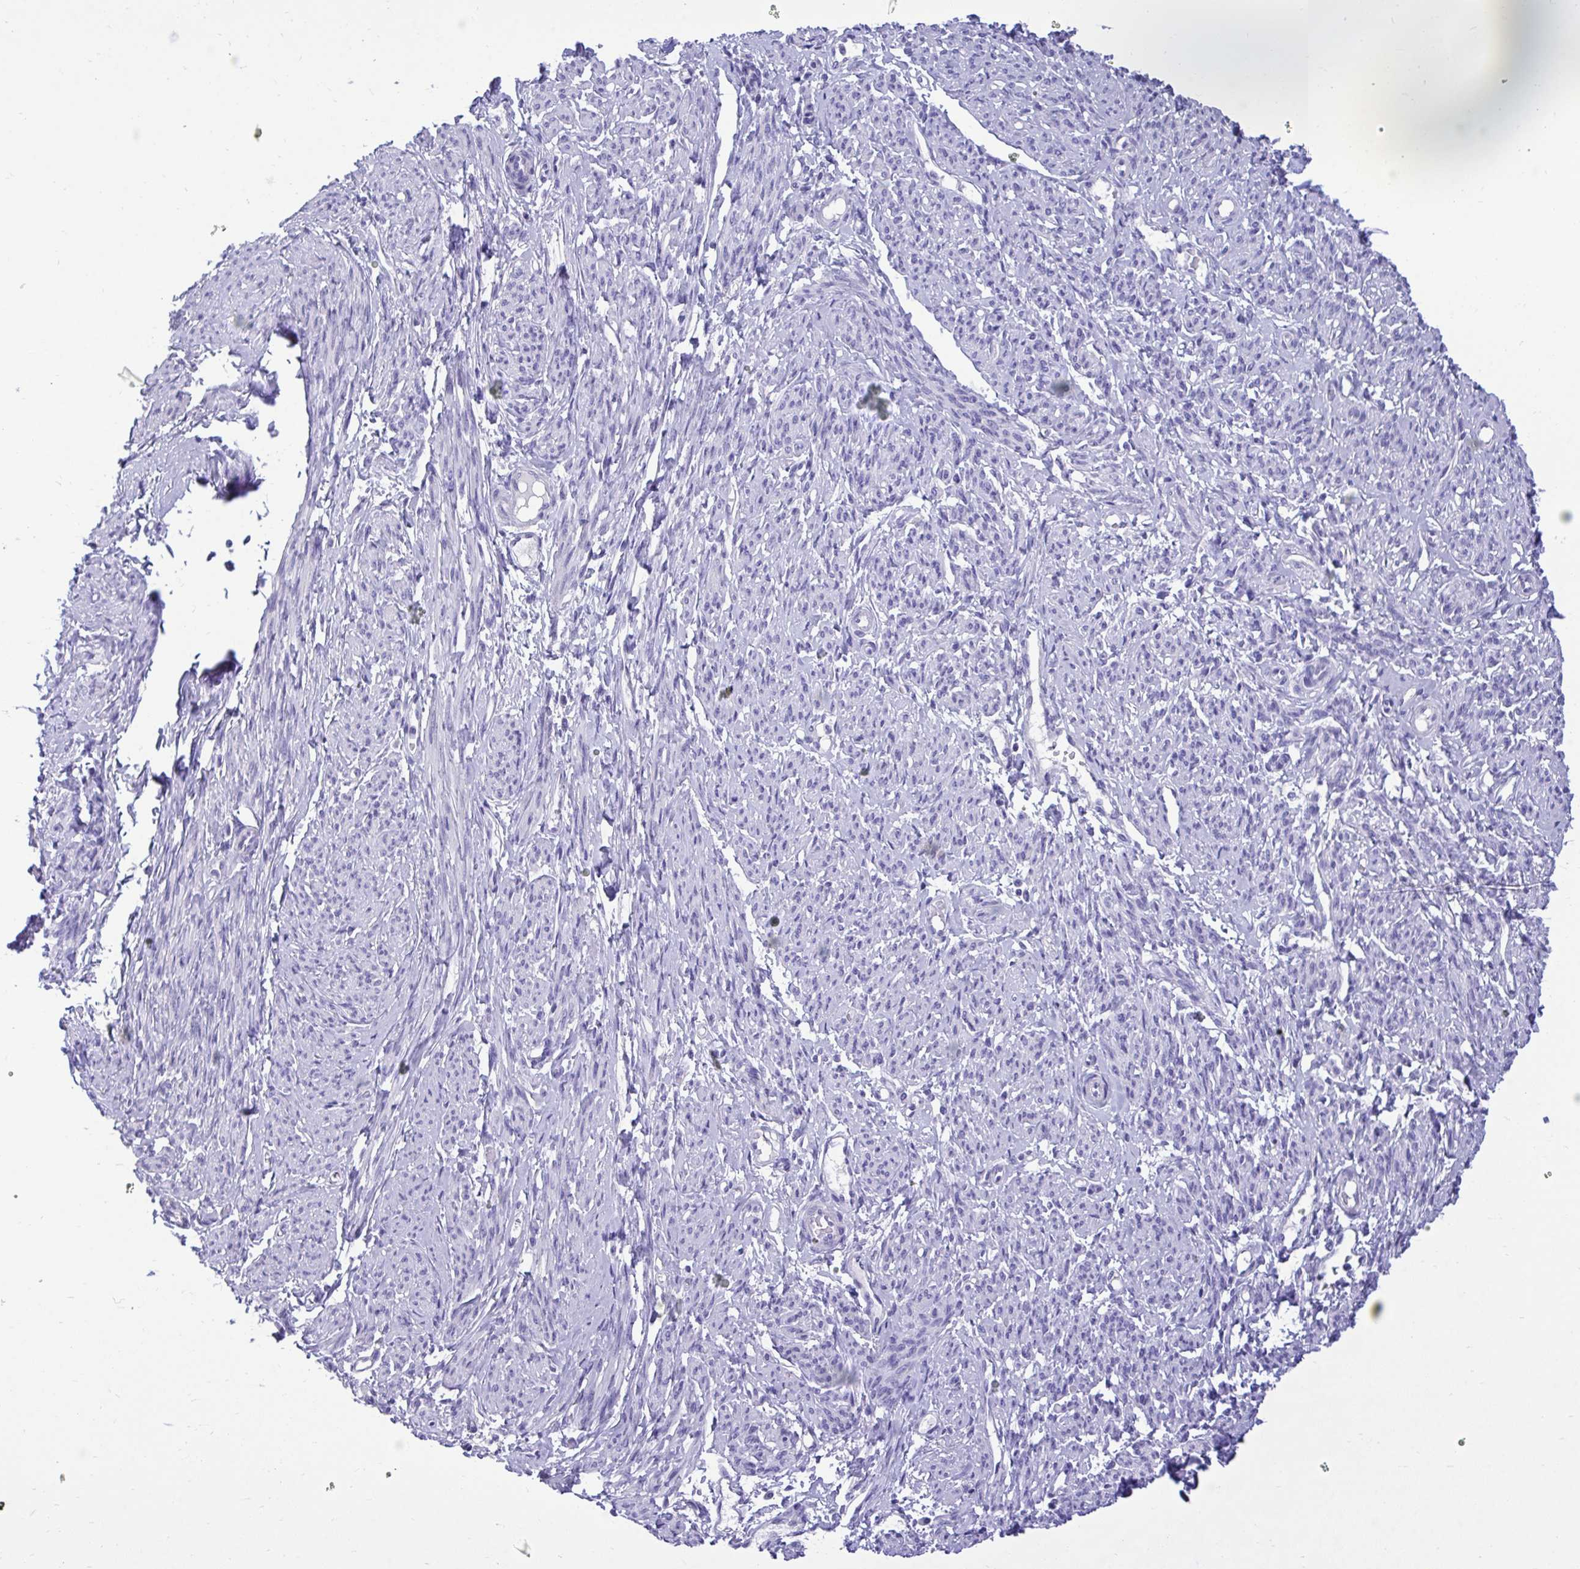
{"staining": {"intensity": "negative", "quantity": "none", "location": "none"}, "tissue": "smooth muscle", "cell_type": "Smooth muscle cells", "image_type": "normal", "snomed": [{"axis": "morphology", "description": "Normal tissue, NOS"}, {"axis": "topography", "description": "Smooth muscle"}], "caption": "An immunohistochemistry photomicrograph of normal smooth muscle is shown. There is no staining in smooth muscle cells of smooth muscle.", "gene": "TMCO5A", "patient": {"sex": "female", "age": 65}}